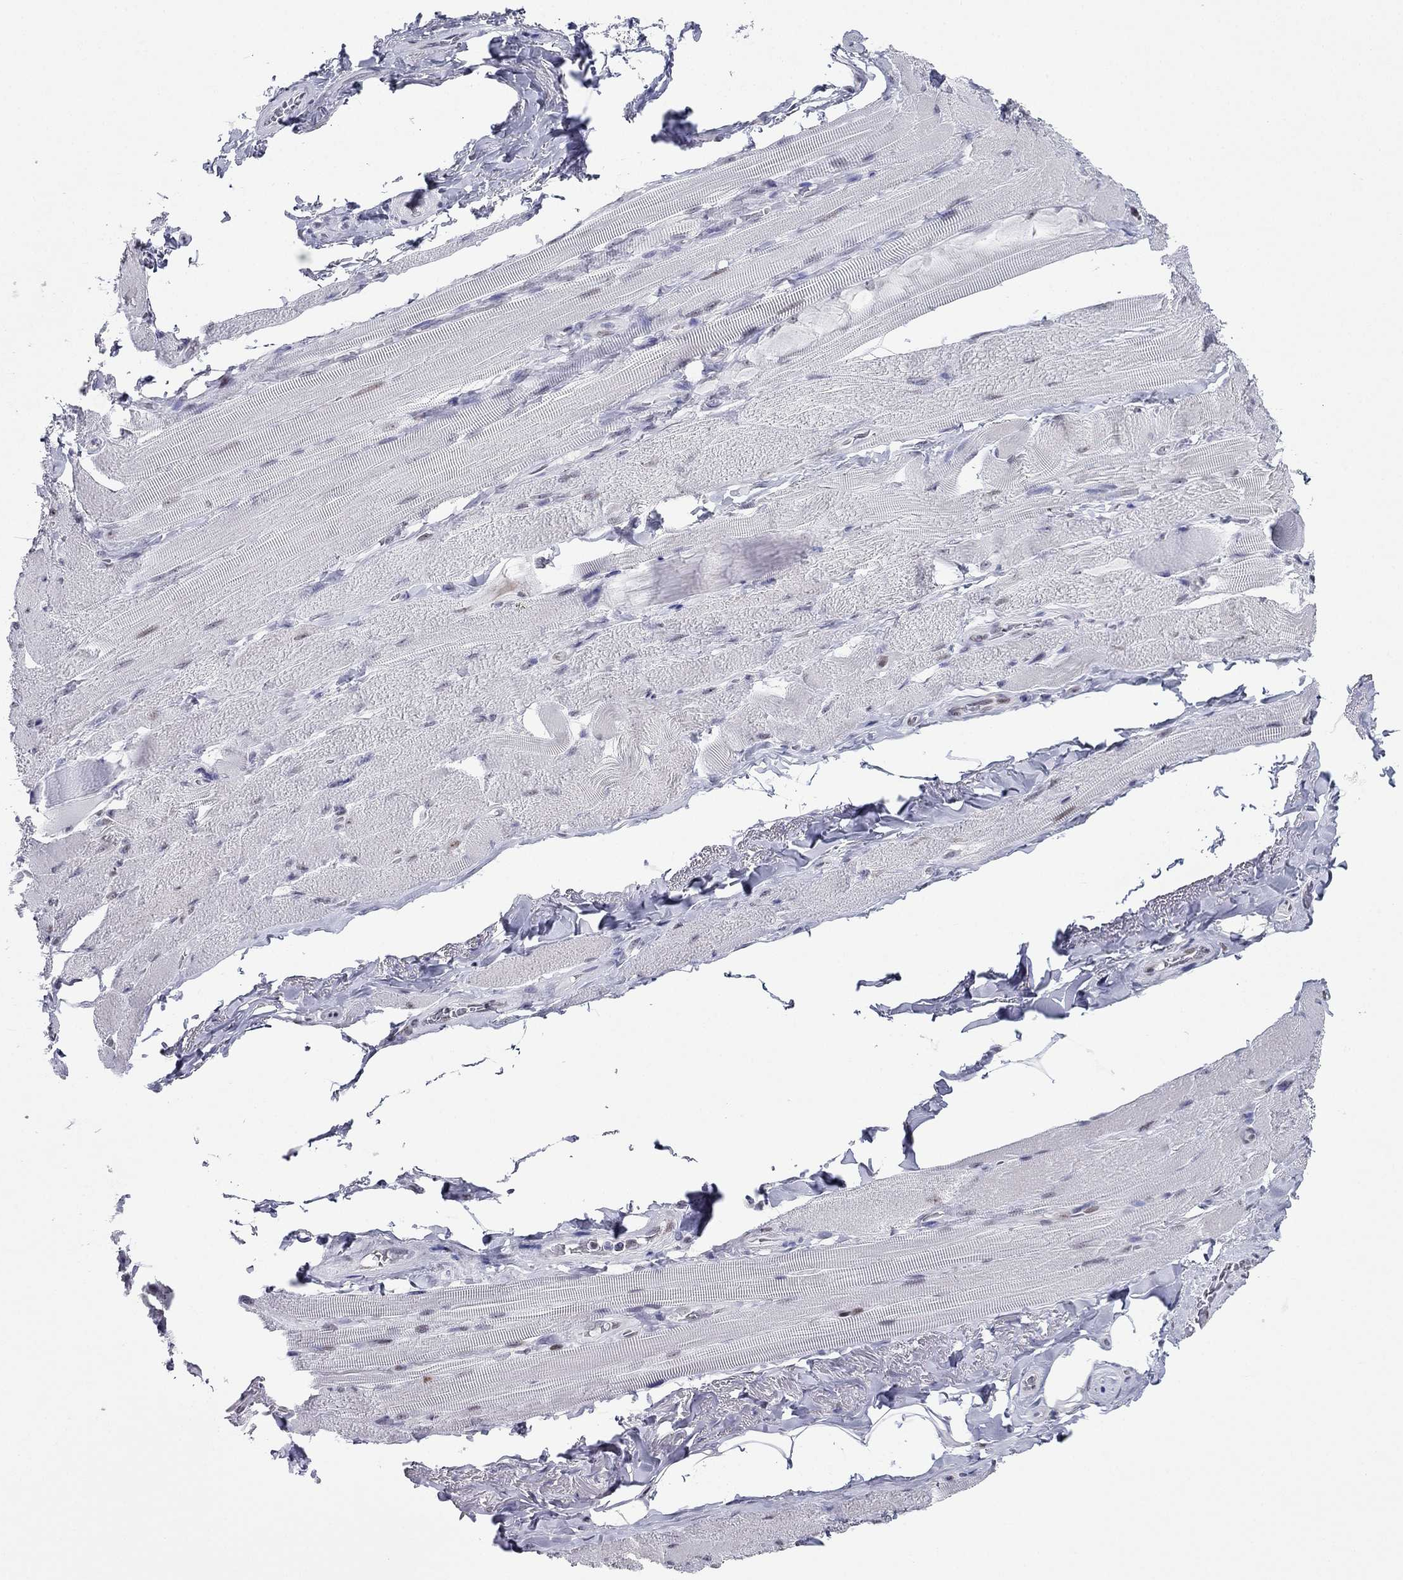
{"staining": {"intensity": "negative", "quantity": "none", "location": "none"}, "tissue": "skeletal muscle", "cell_type": "Myocytes", "image_type": "normal", "snomed": [{"axis": "morphology", "description": "Normal tissue, NOS"}, {"axis": "topography", "description": "Skeletal muscle"}, {"axis": "topography", "description": "Anal"}, {"axis": "topography", "description": "Peripheral nerve tissue"}], "caption": "IHC of unremarkable human skeletal muscle exhibits no positivity in myocytes.", "gene": "PPM1G", "patient": {"sex": "male", "age": 53}}